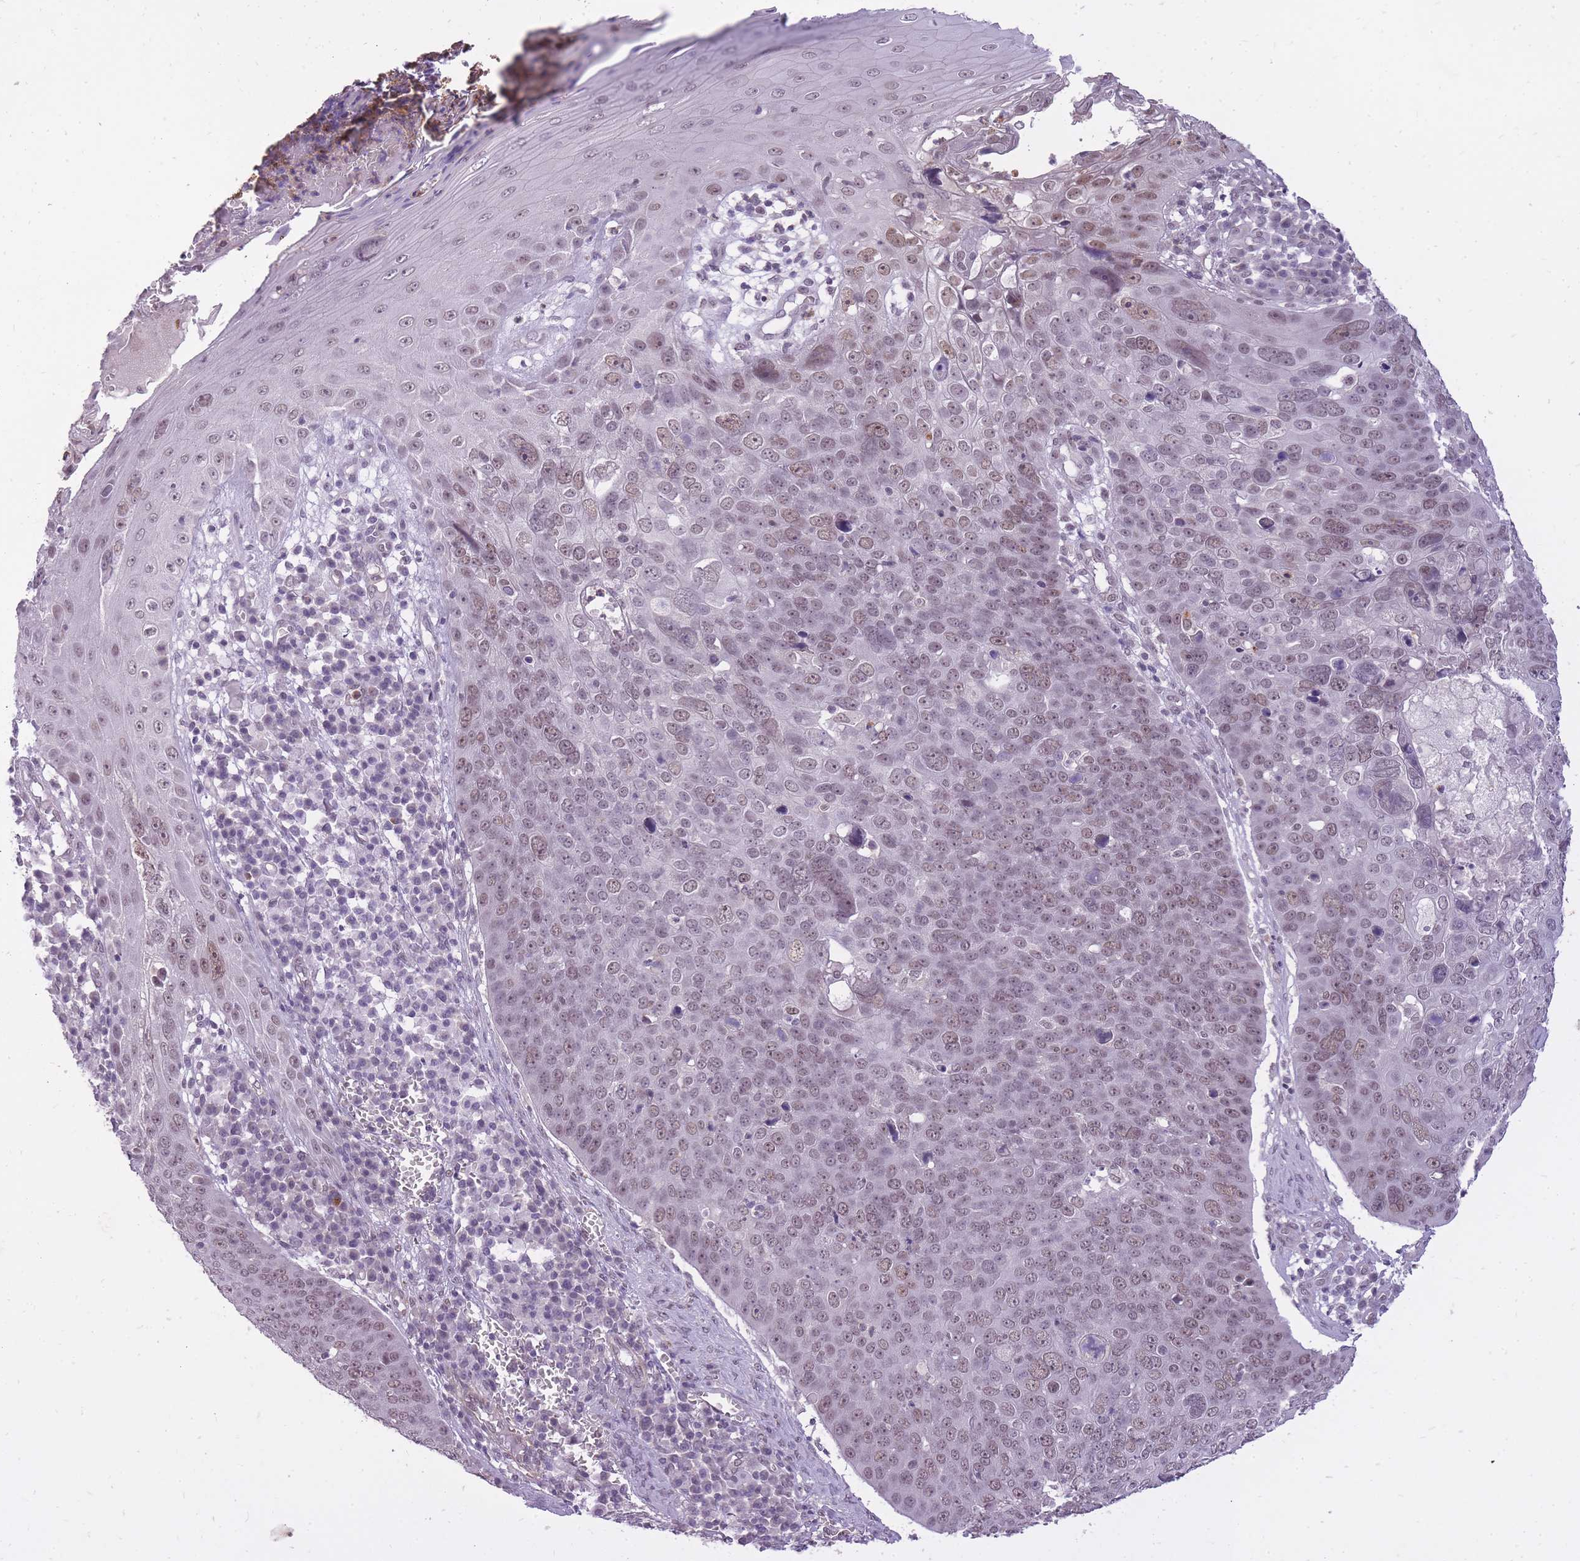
{"staining": {"intensity": "weak", "quantity": ">75%", "location": "nuclear"}, "tissue": "skin cancer", "cell_type": "Tumor cells", "image_type": "cancer", "snomed": [{"axis": "morphology", "description": "Squamous cell carcinoma, NOS"}, {"axis": "topography", "description": "Skin"}], "caption": "Immunohistochemistry image of neoplastic tissue: human squamous cell carcinoma (skin) stained using immunohistochemistry (IHC) reveals low levels of weak protein expression localized specifically in the nuclear of tumor cells, appearing as a nuclear brown color.", "gene": "TIGD1", "patient": {"sex": "male", "age": 71}}